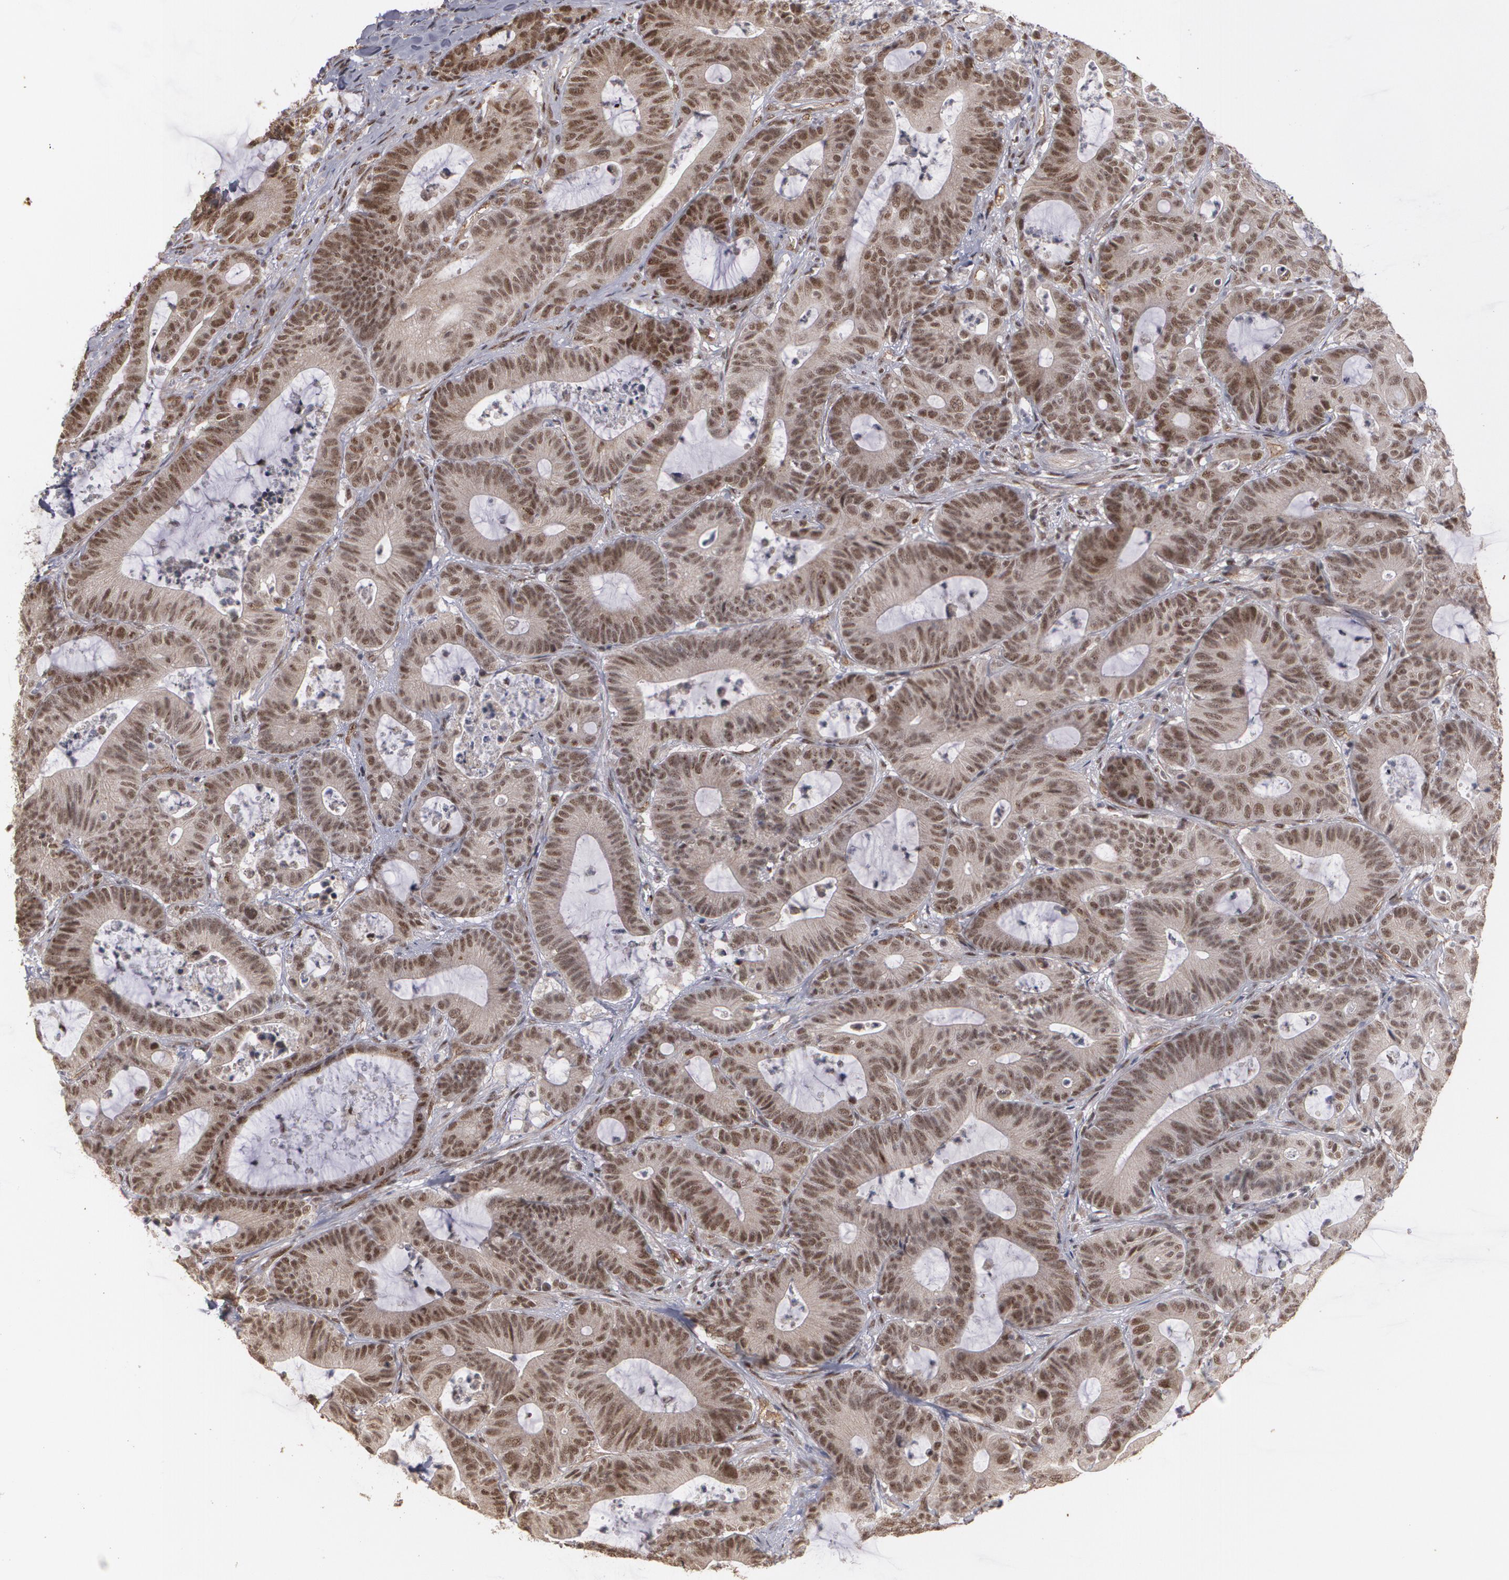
{"staining": {"intensity": "moderate", "quantity": ">75%", "location": "cytoplasmic/membranous,nuclear"}, "tissue": "colorectal cancer", "cell_type": "Tumor cells", "image_type": "cancer", "snomed": [{"axis": "morphology", "description": "Adenocarcinoma, NOS"}, {"axis": "topography", "description": "Colon"}], "caption": "Tumor cells display medium levels of moderate cytoplasmic/membranous and nuclear staining in approximately >75% of cells in human colorectal cancer (adenocarcinoma). Immunohistochemistry (ihc) stains the protein of interest in brown and the nuclei are stained blue.", "gene": "ZNF75A", "patient": {"sex": "female", "age": 84}}